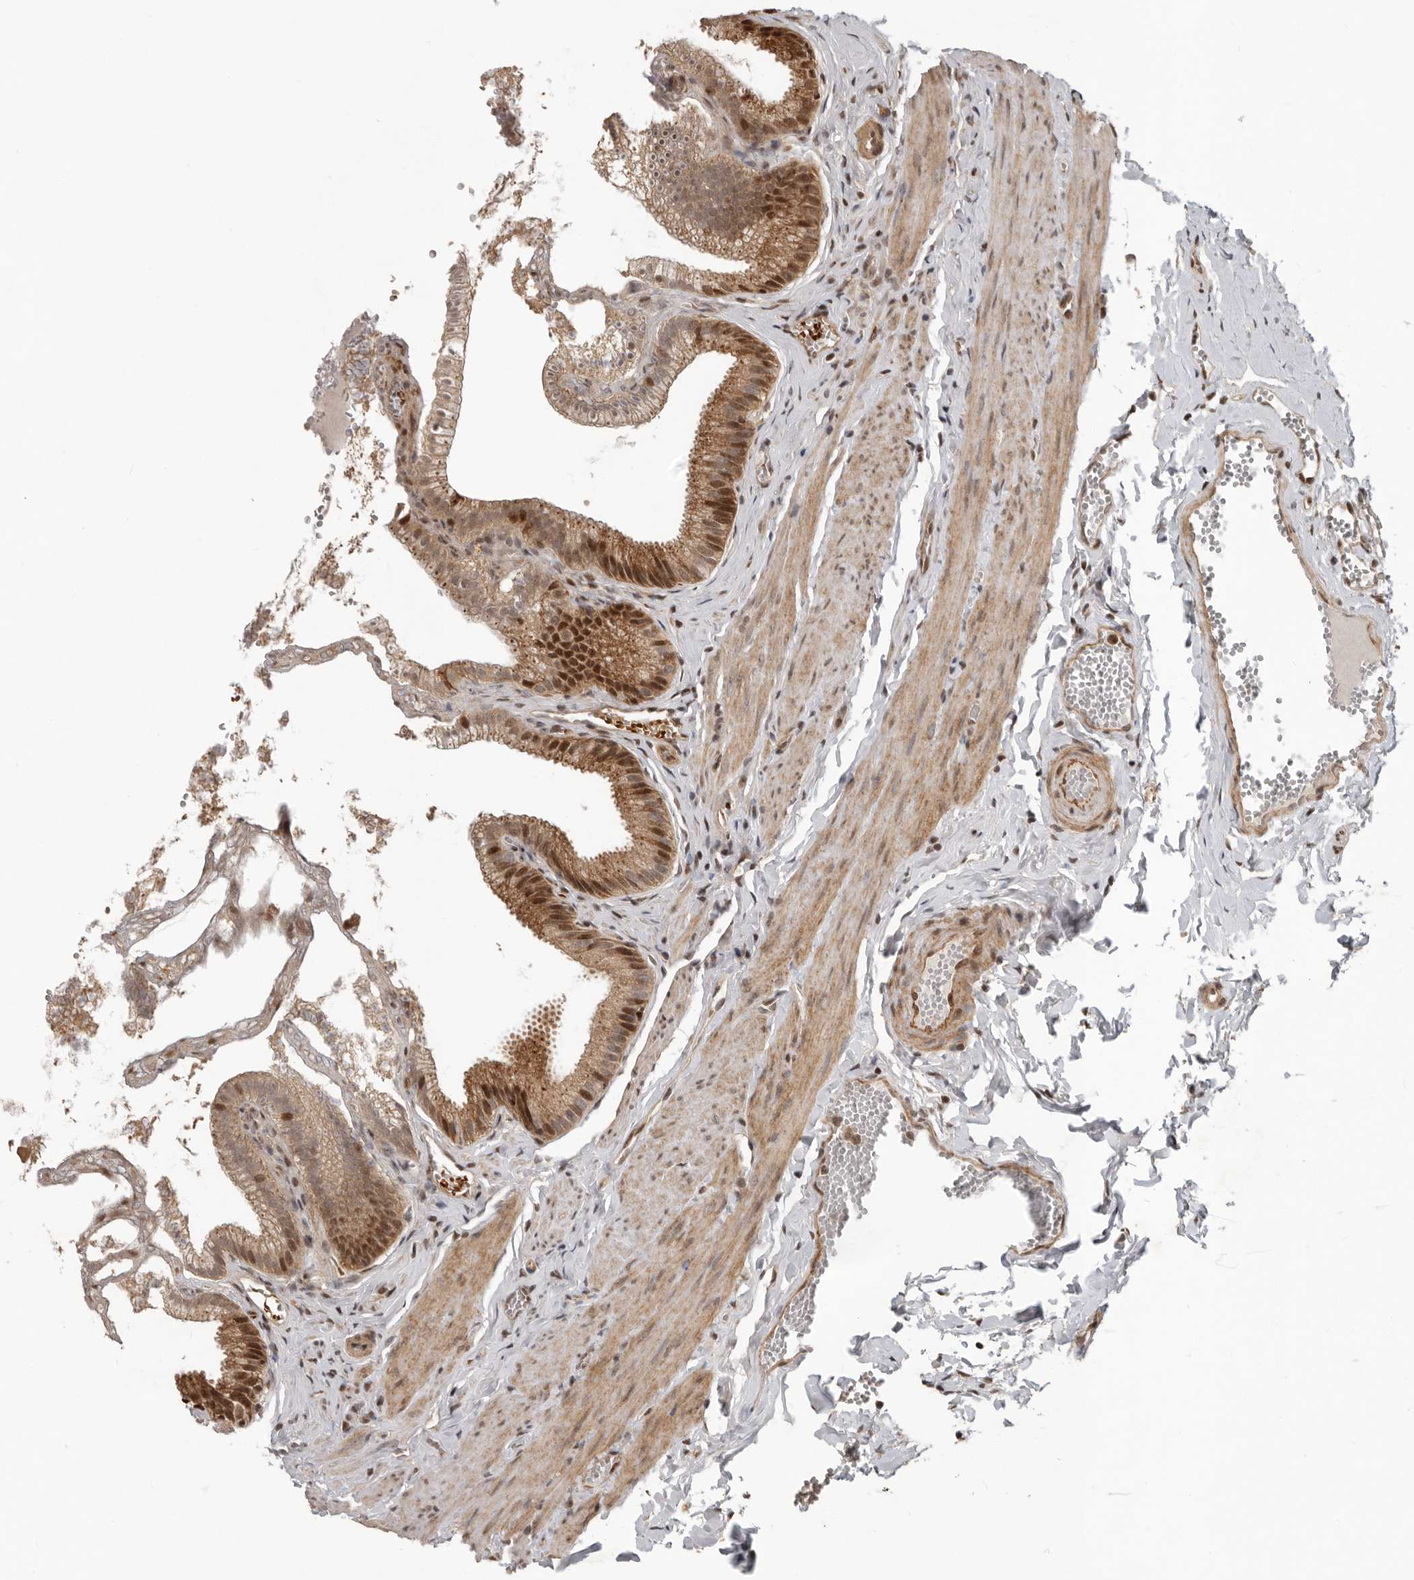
{"staining": {"intensity": "strong", "quantity": ">75%", "location": "cytoplasmic/membranous,nuclear"}, "tissue": "gallbladder", "cell_type": "Glandular cells", "image_type": "normal", "snomed": [{"axis": "morphology", "description": "Normal tissue, NOS"}, {"axis": "topography", "description": "Gallbladder"}], "caption": "Immunohistochemical staining of normal gallbladder demonstrates strong cytoplasmic/membranous,nuclear protein expression in approximately >75% of glandular cells.", "gene": "RABIF", "patient": {"sex": "male", "age": 38}}